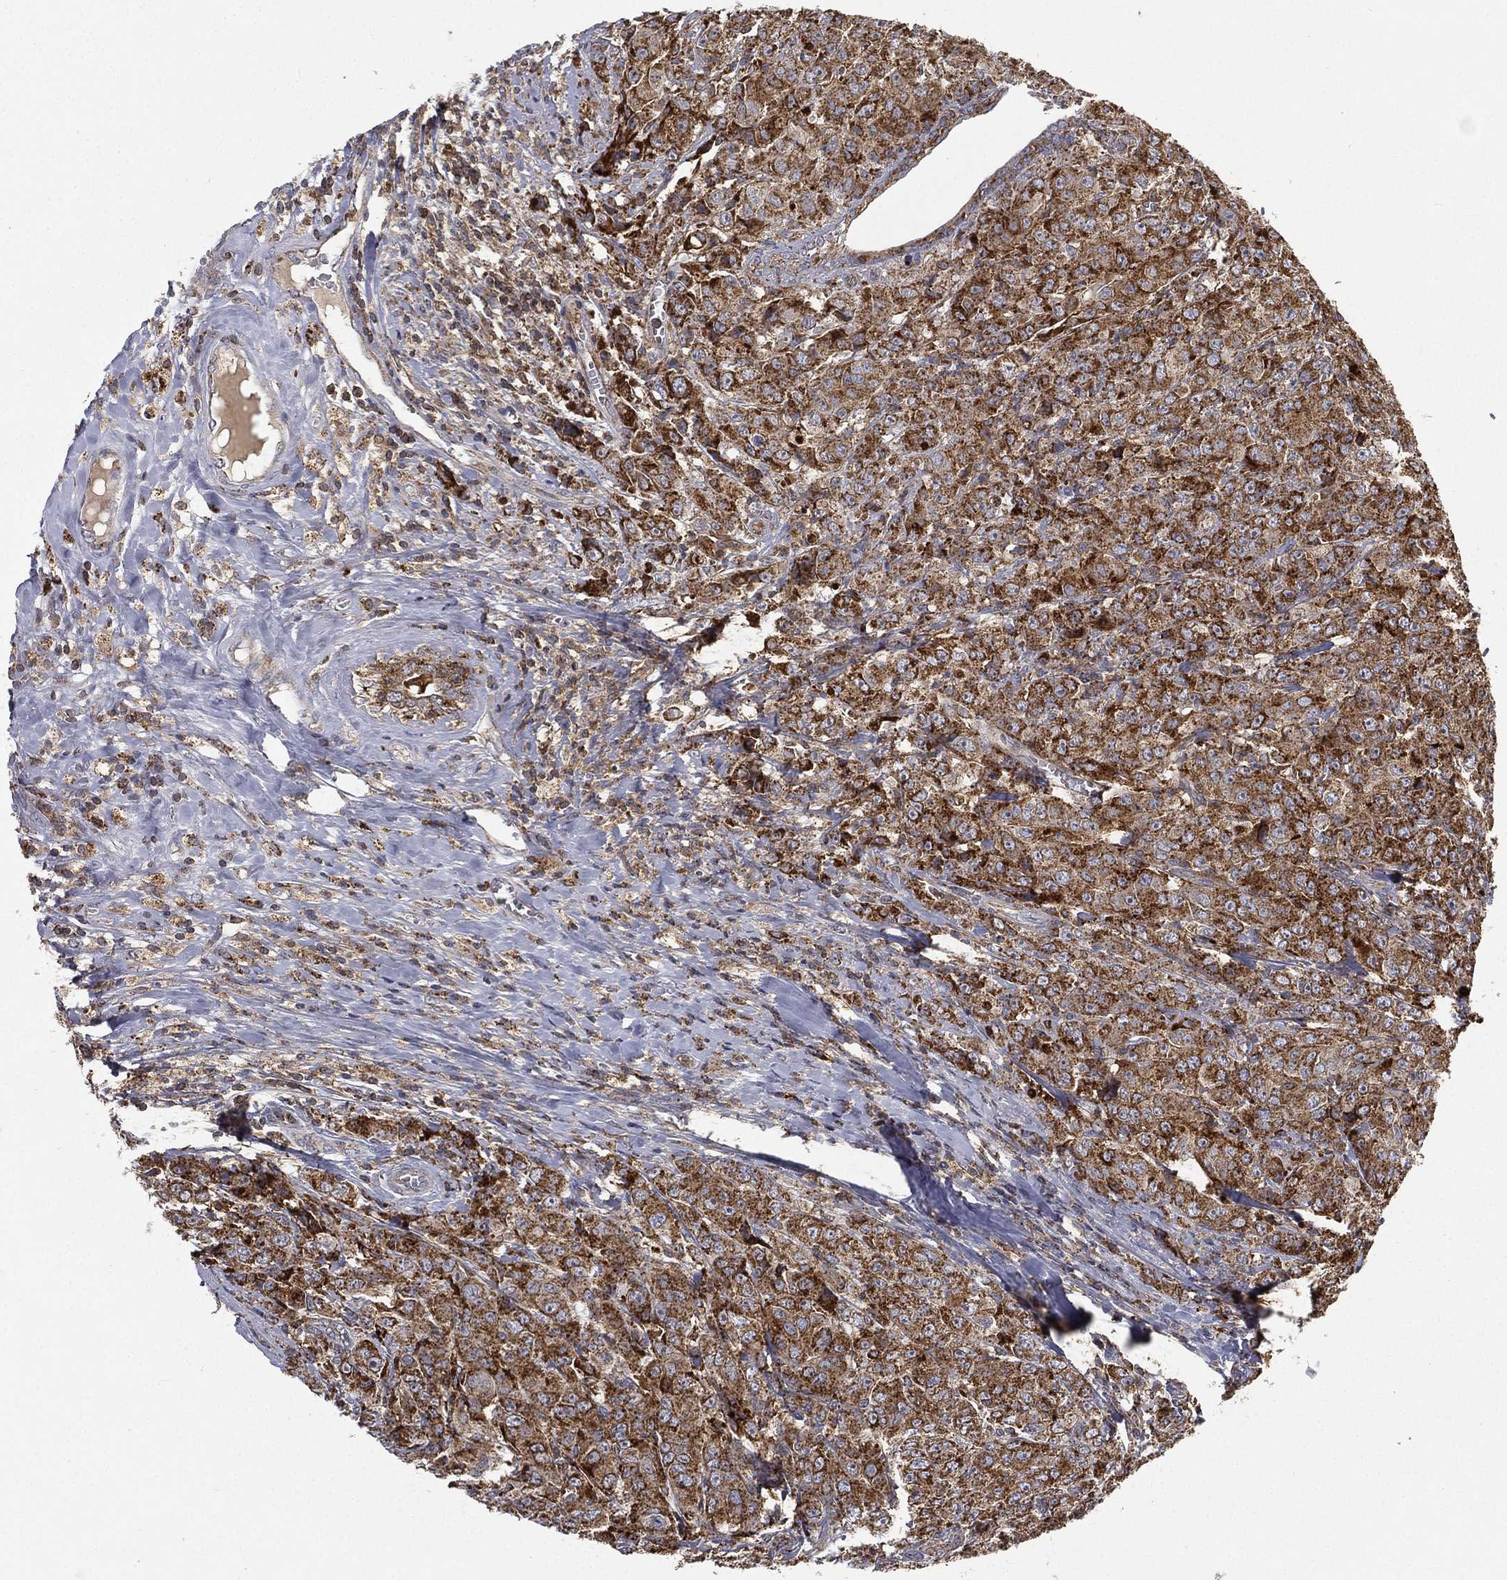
{"staining": {"intensity": "strong", "quantity": "25%-75%", "location": "cytoplasmic/membranous"}, "tissue": "breast cancer", "cell_type": "Tumor cells", "image_type": "cancer", "snomed": [{"axis": "morphology", "description": "Duct carcinoma"}, {"axis": "topography", "description": "Breast"}], "caption": "IHC of breast invasive ductal carcinoma exhibits high levels of strong cytoplasmic/membranous positivity in approximately 25%-75% of tumor cells.", "gene": "RIN3", "patient": {"sex": "female", "age": 43}}